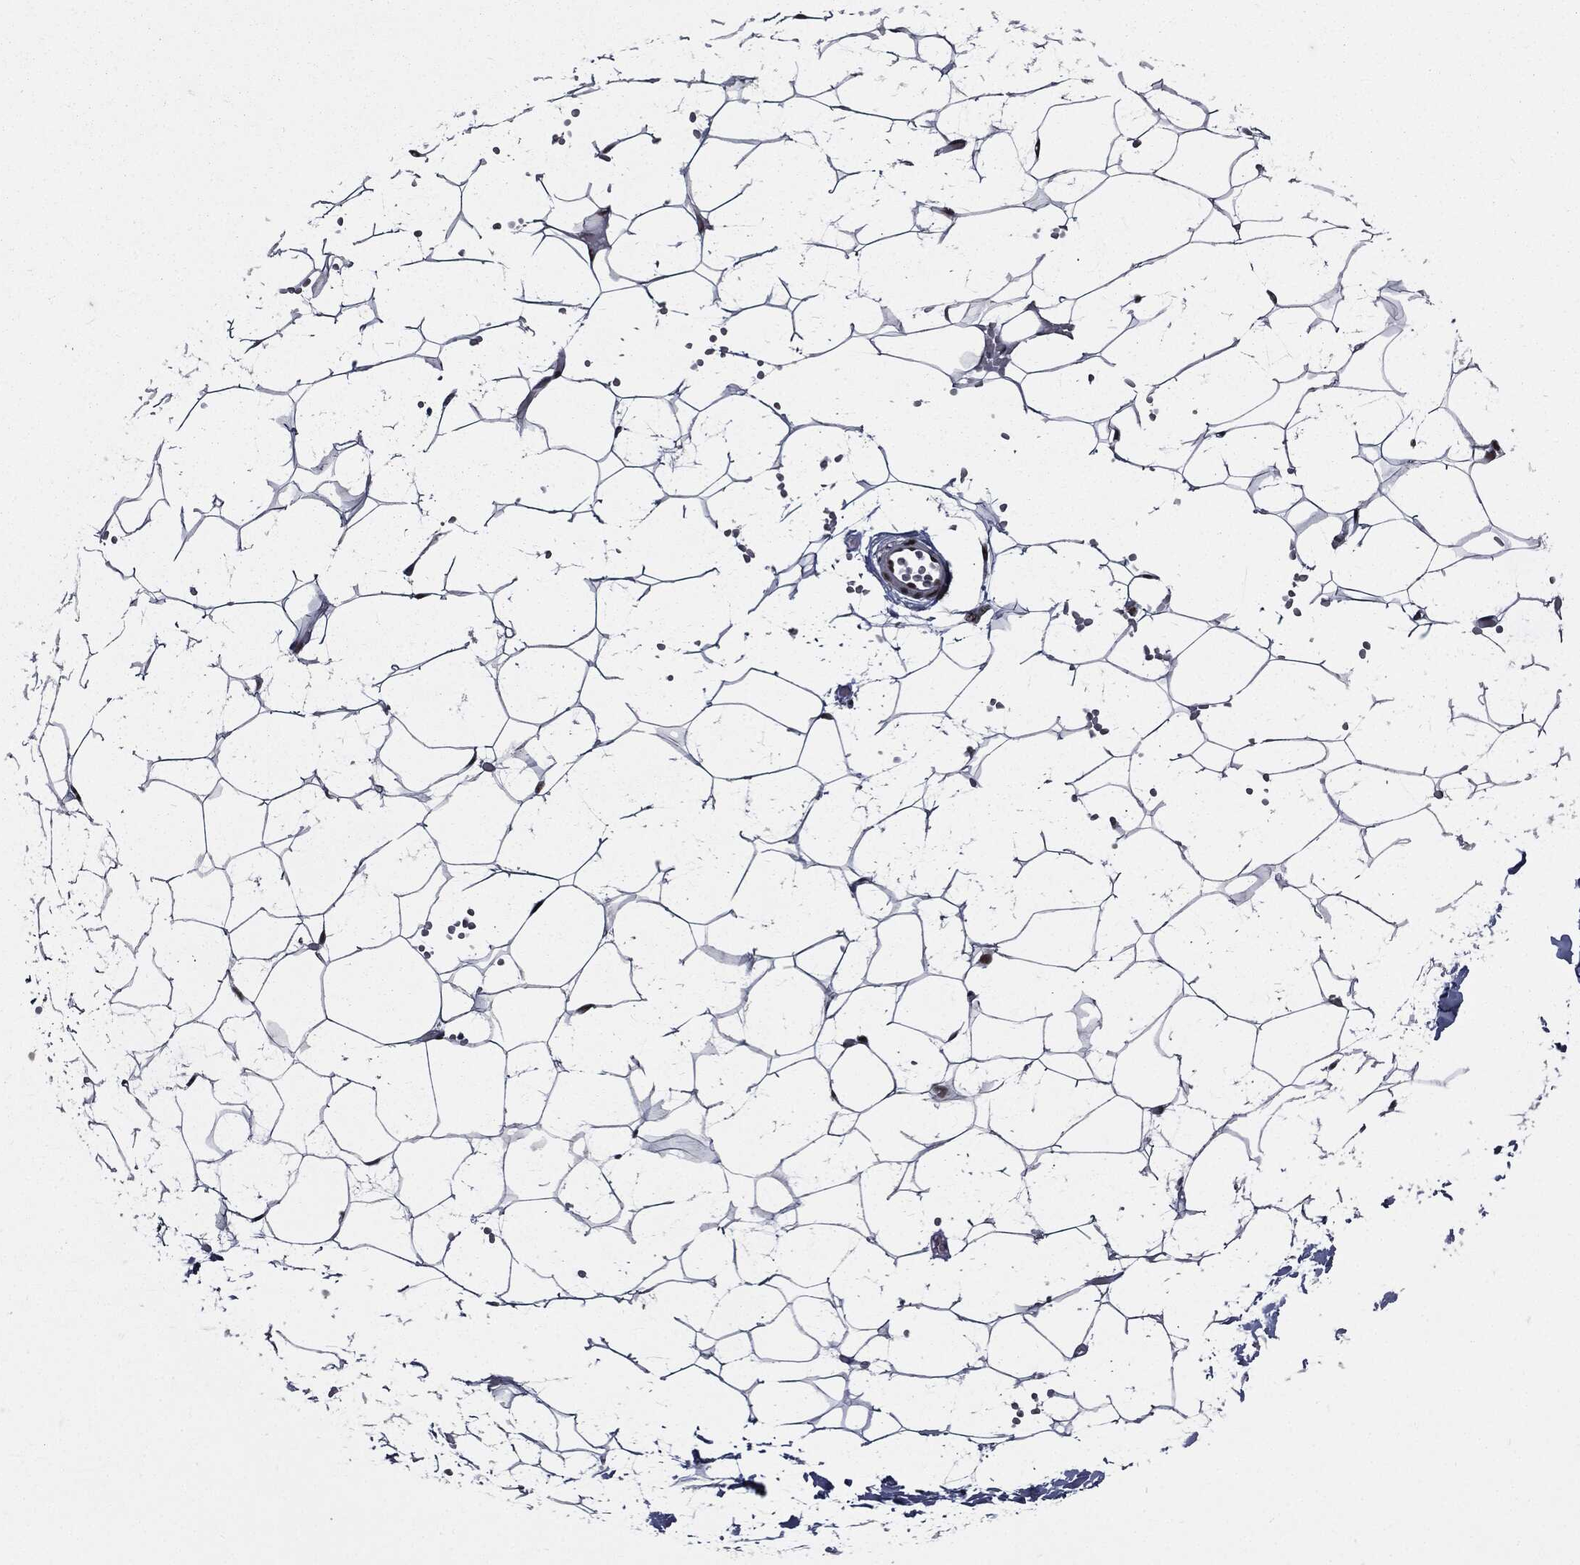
{"staining": {"intensity": "negative", "quantity": "none", "location": "none"}, "tissue": "adipose tissue", "cell_type": "Adipocytes", "image_type": "normal", "snomed": [{"axis": "morphology", "description": "Normal tissue, NOS"}, {"axis": "topography", "description": "Skin"}, {"axis": "topography", "description": "Peripheral nerve tissue"}], "caption": "An immunohistochemistry (IHC) image of unremarkable adipose tissue is shown. There is no staining in adipocytes of adipose tissue.", "gene": "ZFP91", "patient": {"sex": "female", "age": 56}}